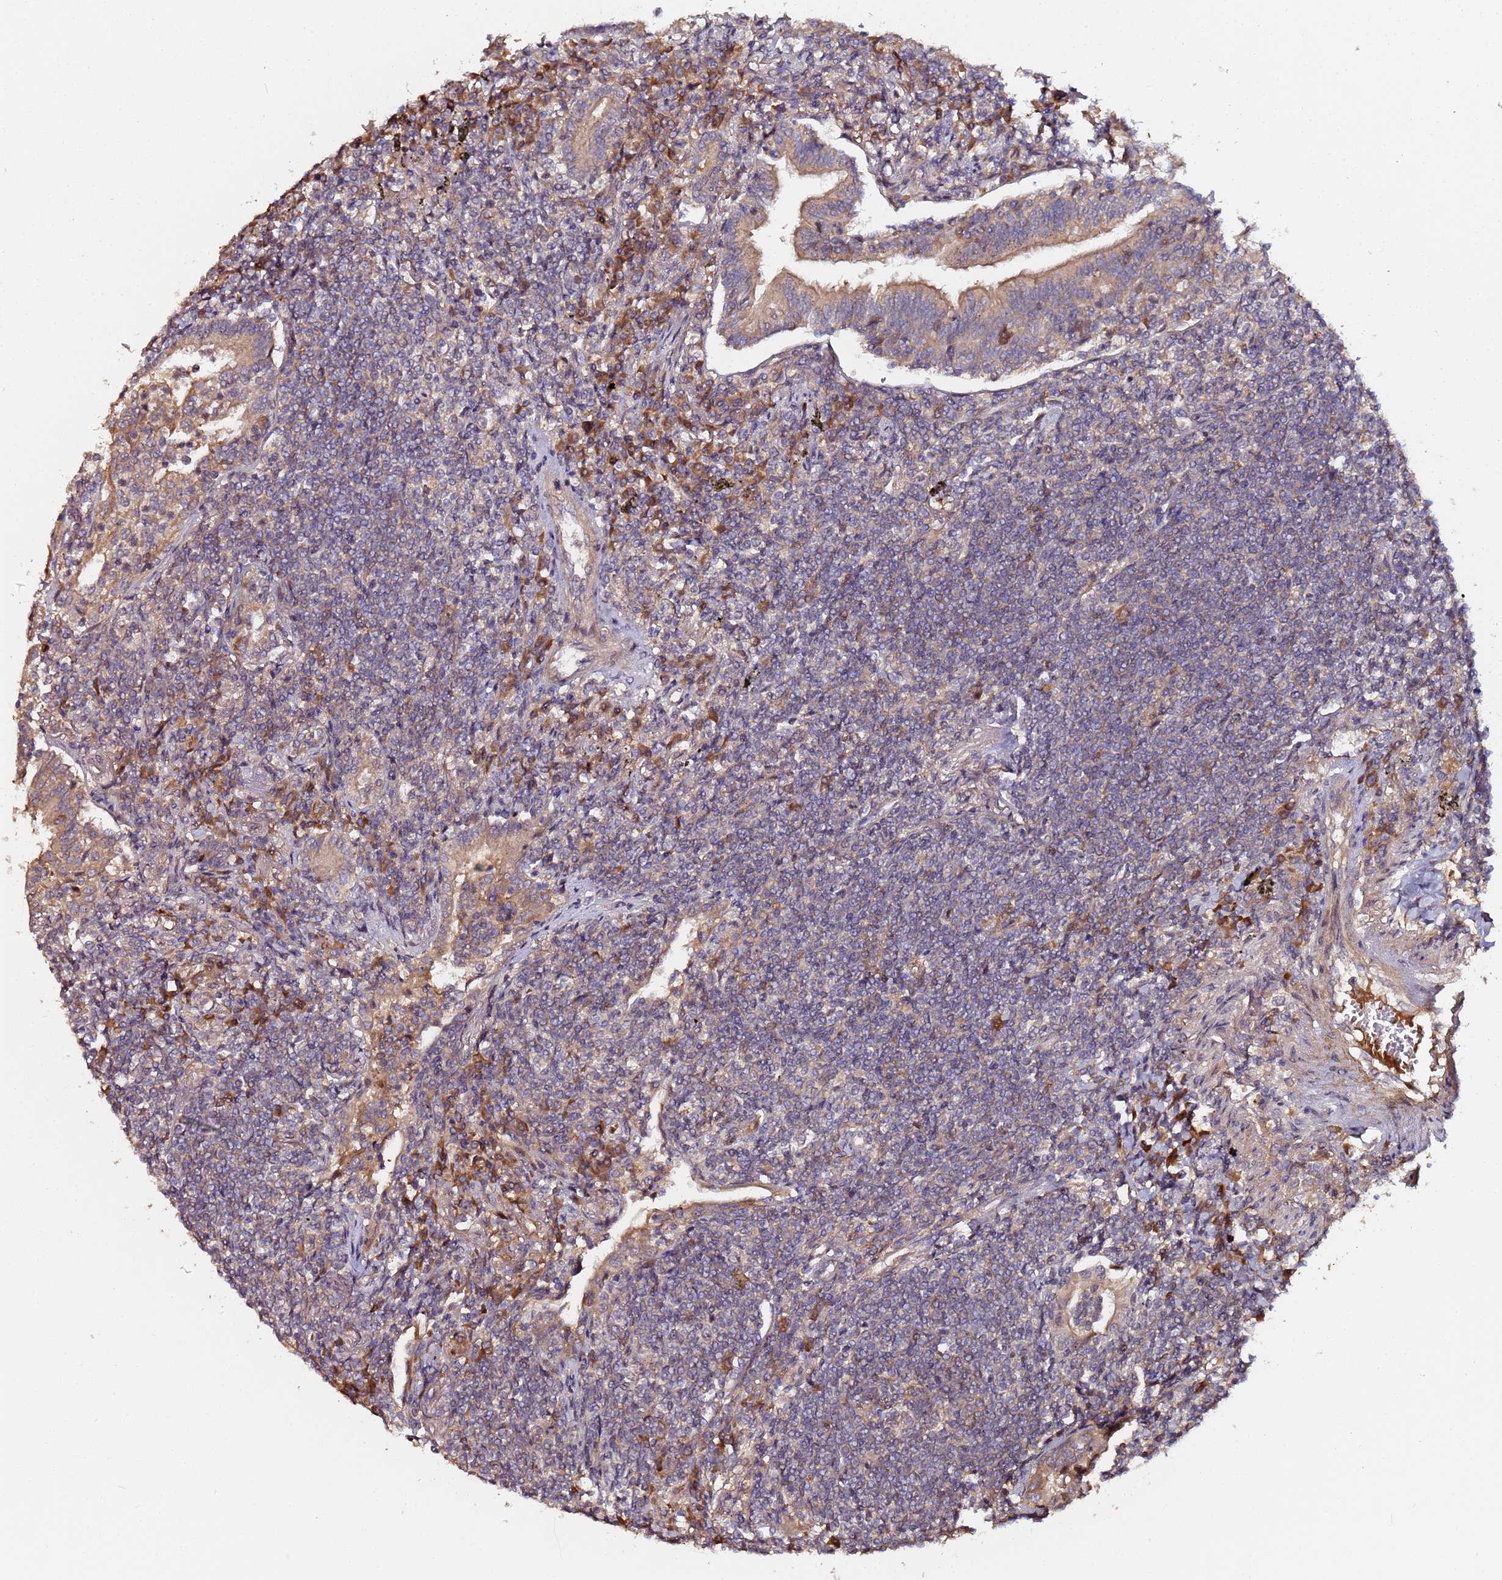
{"staining": {"intensity": "negative", "quantity": "none", "location": "none"}, "tissue": "lymphoma", "cell_type": "Tumor cells", "image_type": "cancer", "snomed": [{"axis": "morphology", "description": "Malignant lymphoma, non-Hodgkin's type, Low grade"}, {"axis": "topography", "description": "Lung"}], "caption": "Image shows no significant protein positivity in tumor cells of low-grade malignant lymphoma, non-Hodgkin's type. The staining was performed using DAB (3,3'-diaminobenzidine) to visualize the protein expression in brown, while the nuclei were stained in blue with hematoxylin (Magnification: 20x).", "gene": "OSER1", "patient": {"sex": "female", "age": 71}}